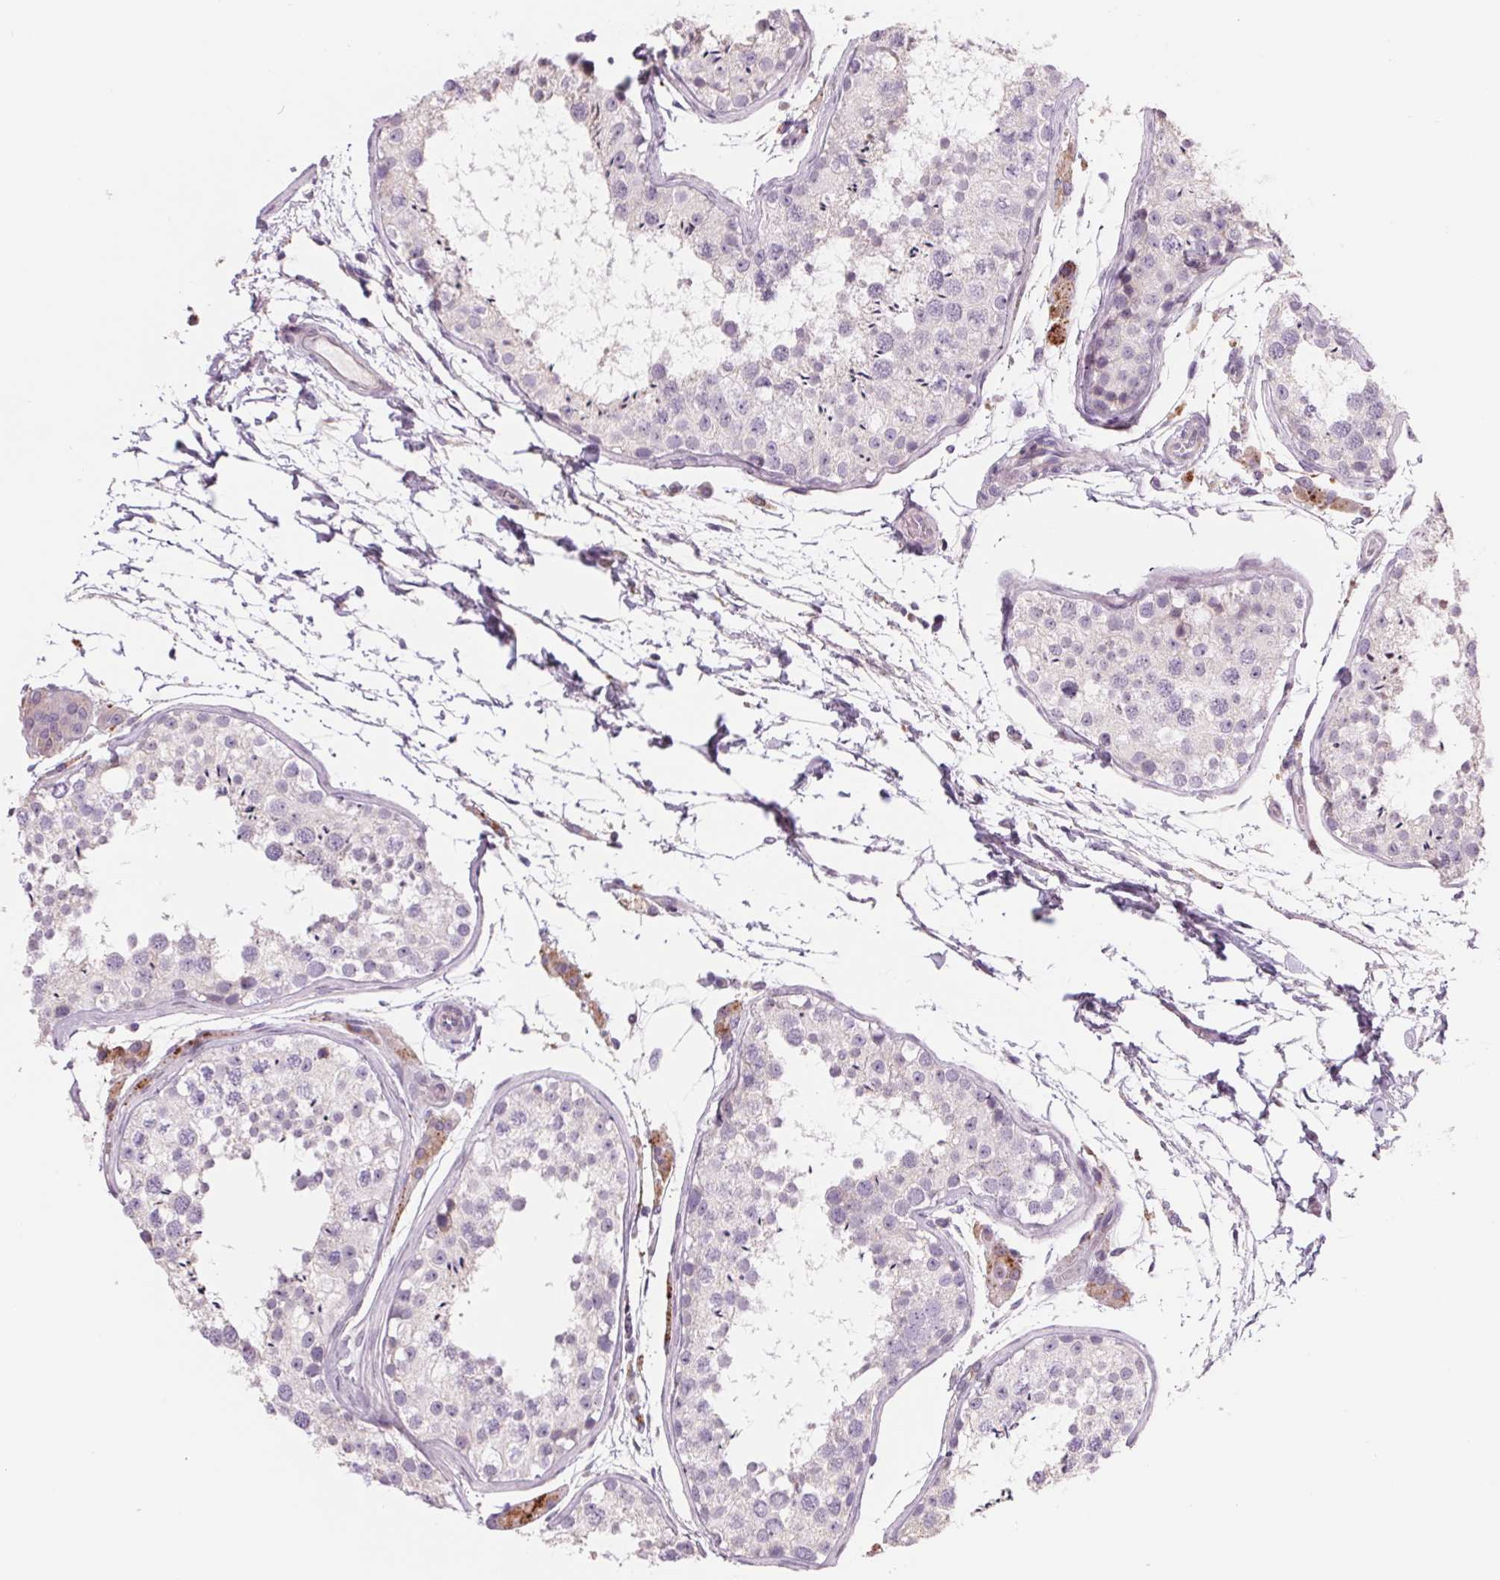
{"staining": {"intensity": "negative", "quantity": "none", "location": "none"}, "tissue": "testis", "cell_type": "Cells in seminiferous ducts", "image_type": "normal", "snomed": [{"axis": "morphology", "description": "Normal tissue, NOS"}, {"axis": "topography", "description": "Testis"}], "caption": "Immunohistochemical staining of benign testis exhibits no significant positivity in cells in seminiferous ducts. The staining was performed using DAB (3,3'-diaminobenzidine) to visualize the protein expression in brown, while the nuclei were stained in blue with hematoxylin (Magnification: 20x).", "gene": "SAMD5", "patient": {"sex": "male", "age": 29}}